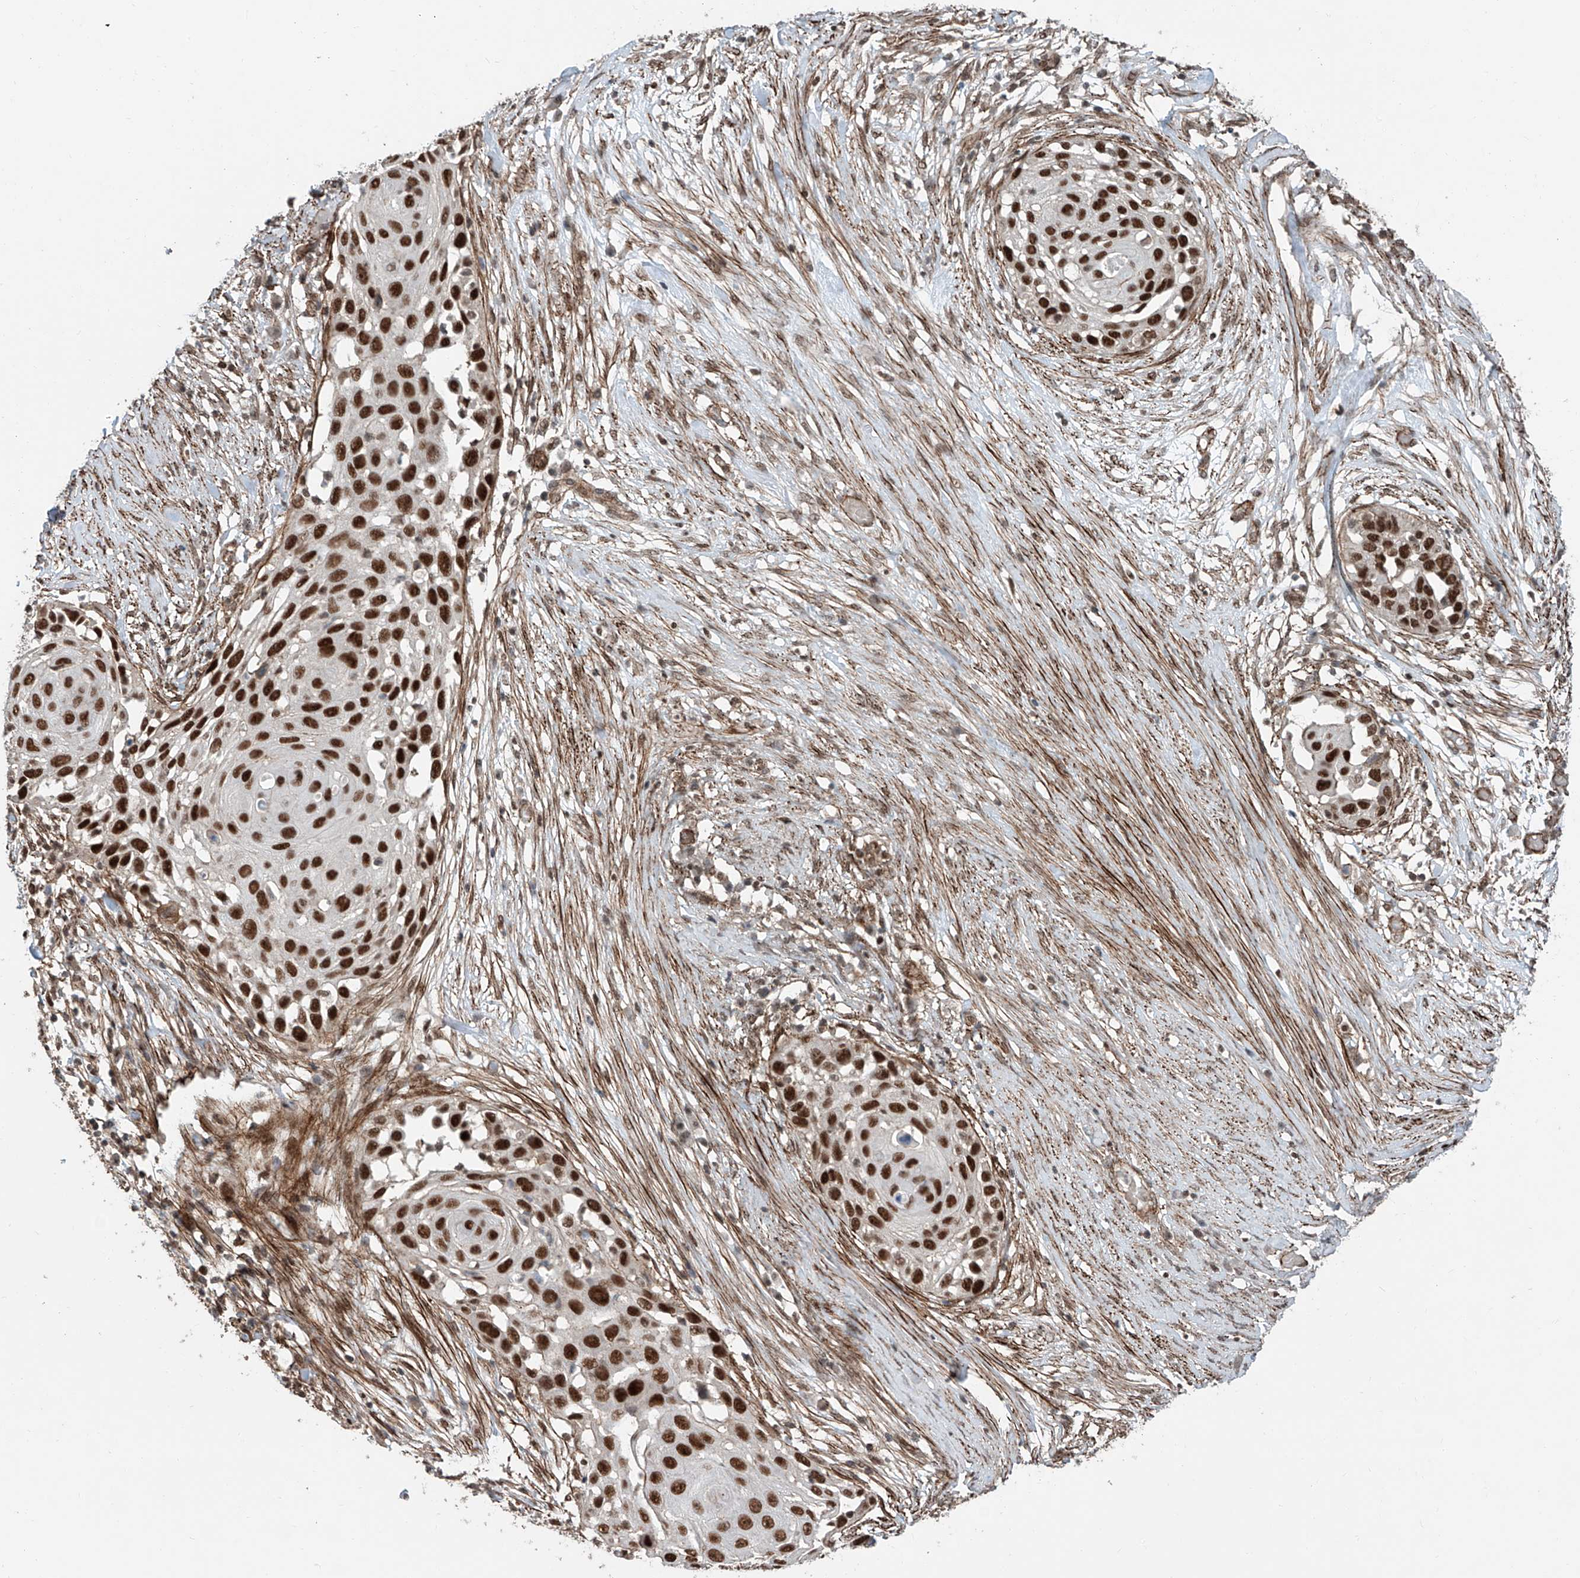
{"staining": {"intensity": "strong", "quantity": ">75%", "location": "nuclear"}, "tissue": "skin cancer", "cell_type": "Tumor cells", "image_type": "cancer", "snomed": [{"axis": "morphology", "description": "Squamous cell carcinoma, NOS"}, {"axis": "topography", "description": "Skin"}], "caption": "A high-resolution image shows immunohistochemistry (IHC) staining of squamous cell carcinoma (skin), which shows strong nuclear positivity in approximately >75% of tumor cells.", "gene": "SDE2", "patient": {"sex": "female", "age": 44}}